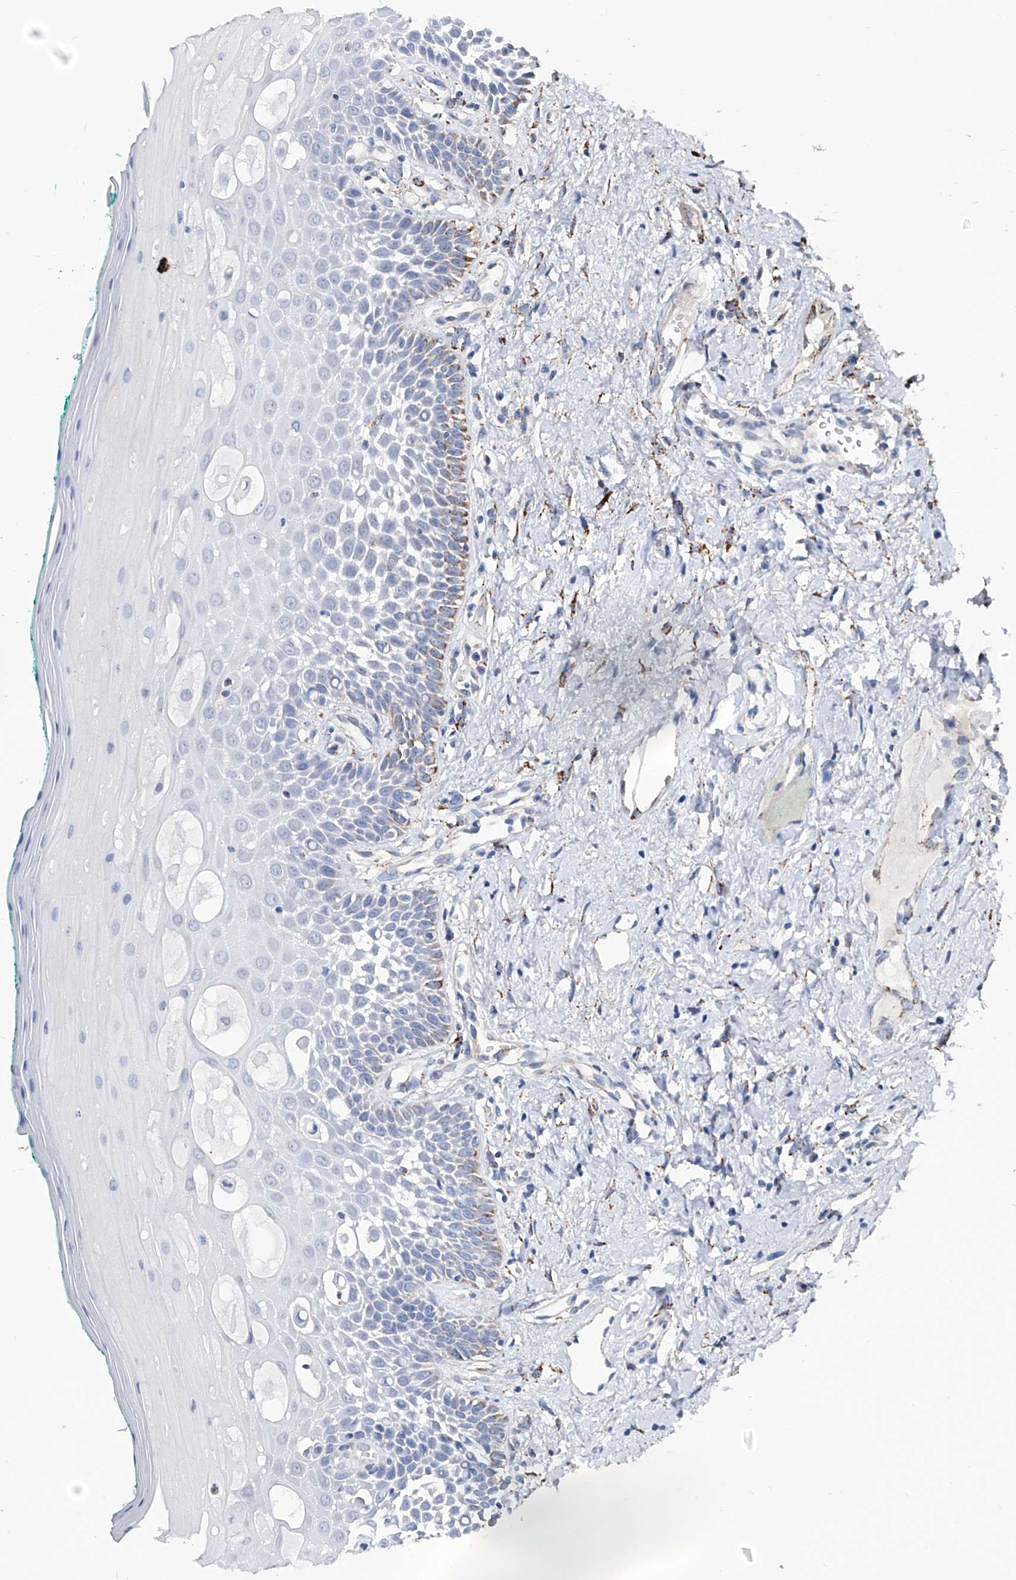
{"staining": {"intensity": "moderate", "quantity": "<25%", "location": "cytoplasmic/membranous"}, "tissue": "oral mucosa", "cell_type": "Squamous epithelial cells", "image_type": "normal", "snomed": [{"axis": "morphology", "description": "Normal tissue, NOS"}, {"axis": "topography", "description": "Oral tissue"}], "caption": "Immunohistochemical staining of normal human oral mucosa demonstrates moderate cytoplasmic/membranous protein staining in approximately <25% of squamous epithelial cells.", "gene": "NHS", "patient": {"sex": "female", "age": 70}}